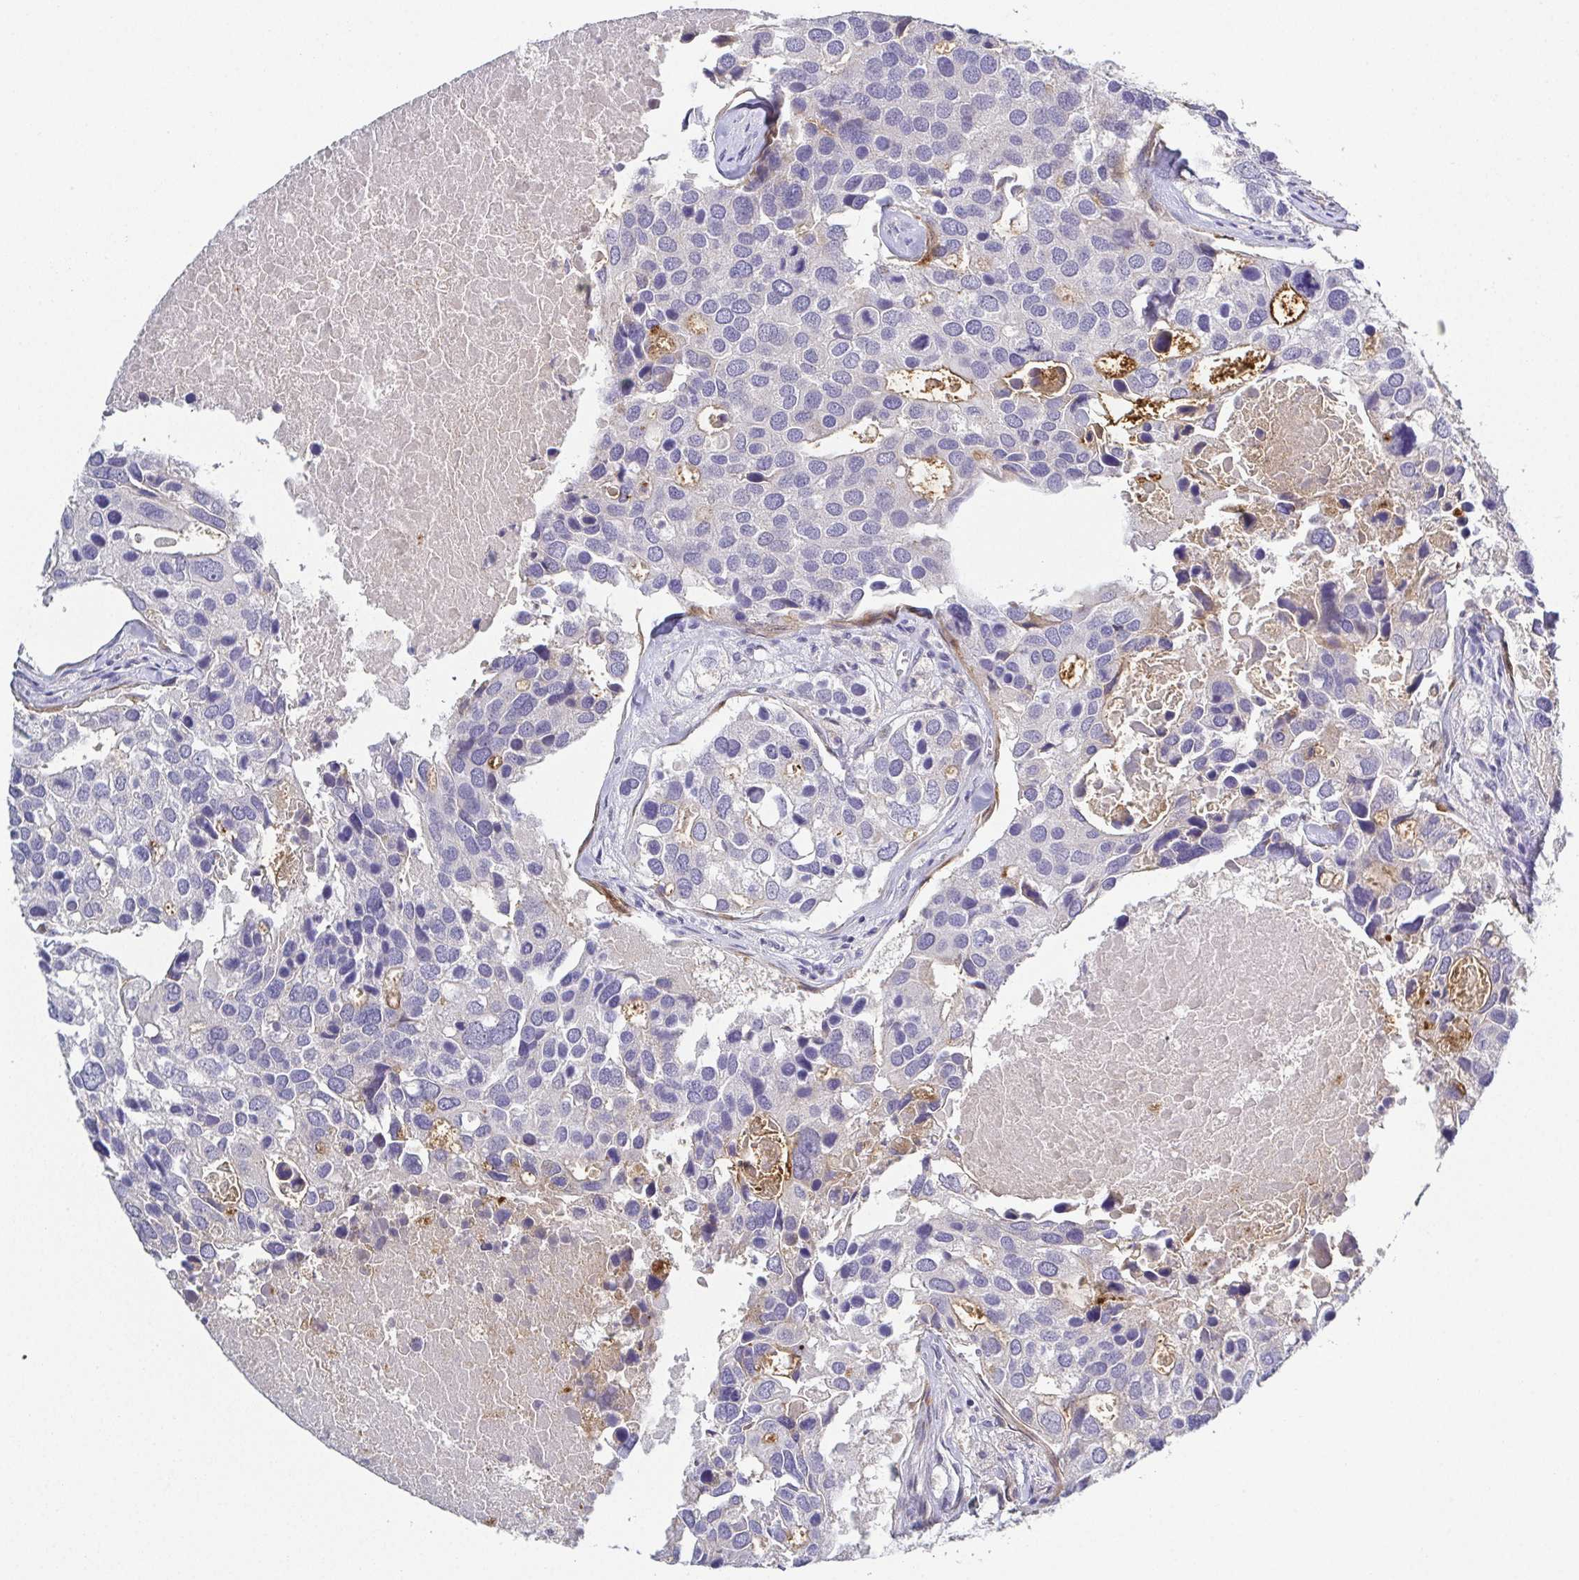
{"staining": {"intensity": "negative", "quantity": "none", "location": "none"}, "tissue": "breast cancer", "cell_type": "Tumor cells", "image_type": "cancer", "snomed": [{"axis": "morphology", "description": "Duct carcinoma"}, {"axis": "topography", "description": "Breast"}], "caption": "Immunohistochemical staining of infiltrating ductal carcinoma (breast) demonstrates no significant expression in tumor cells.", "gene": "RNASE7", "patient": {"sex": "female", "age": 83}}